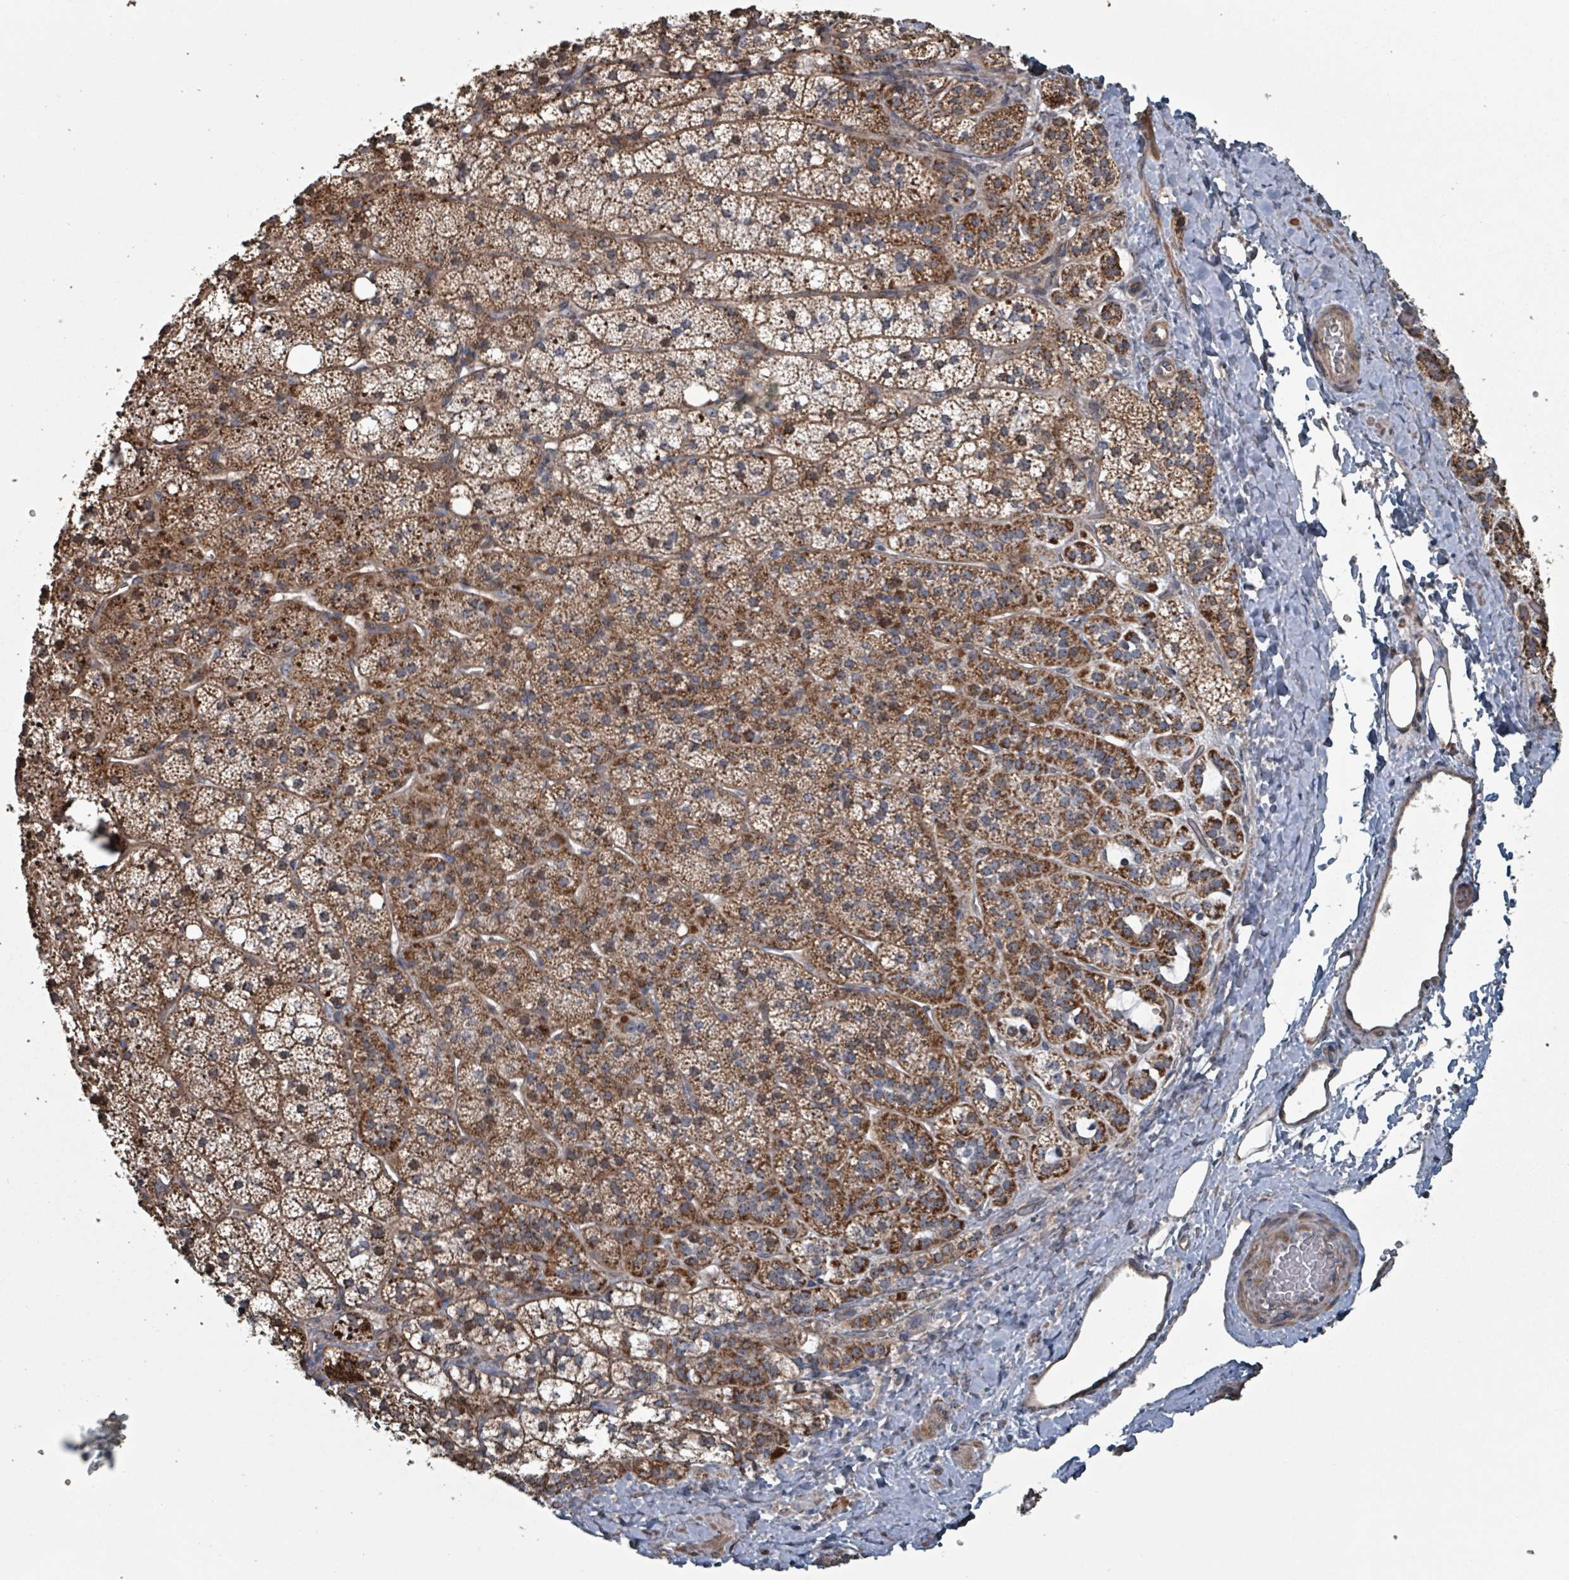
{"staining": {"intensity": "moderate", "quantity": ">75%", "location": "cytoplasmic/membranous"}, "tissue": "adrenal gland", "cell_type": "Glandular cells", "image_type": "normal", "snomed": [{"axis": "morphology", "description": "Normal tissue, NOS"}, {"axis": "topography", "description": "Adrenal gland"}], "caption": "Adrenal gland stained for a protein shows moderate cytoplasmic/membranous positivity in glandular cells. The protein of interest is shown in brown color, while the nuclei are stained blue.", "gene": "MRPL4", "patient": {"sex": "male", "age": 53}}